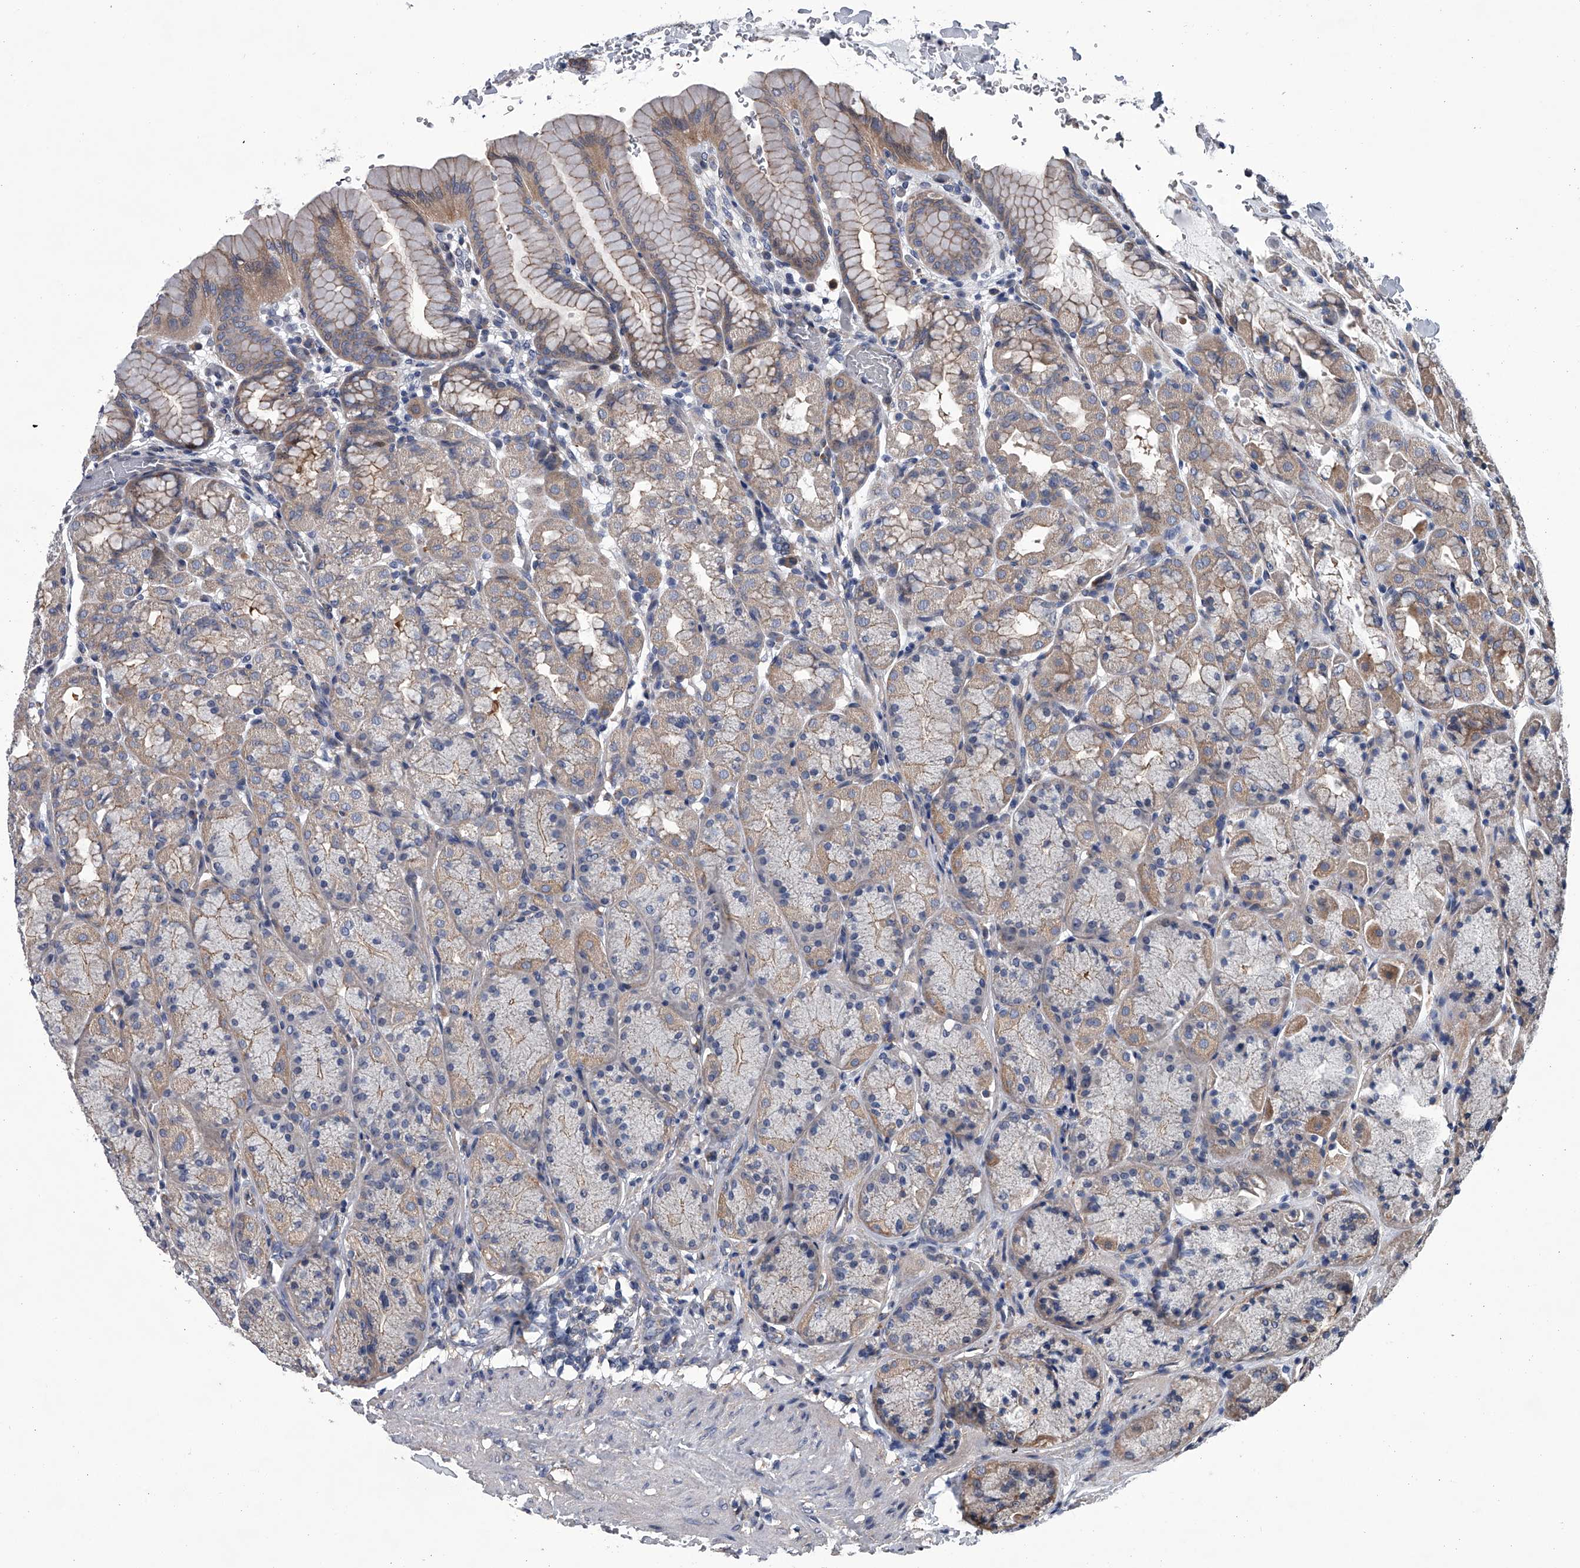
{"staining": {"intensity": "weak", "quantity": "25%-75%", "location": "cytoplasmic/membranous"}, "tissue": "stomach", "cell_type": "Glandular cells", "image_type": "normal", "snomed": [{"axis": "morphology", "description": "Normal tissue, NOS"}, {"axis": "topography", "description": "Stomach"}], "caption": "Protein expression analysis of normal stomach shows weak cytoplasmic/membranous staining in approximately 25%-75% of glandular cells. (DAB (3,3'-diaminobenzidine) IHC with brightfield microscopy, high magnification).", "gene": "ABCG1", "patient": {"sex": "male", "age": 42}}